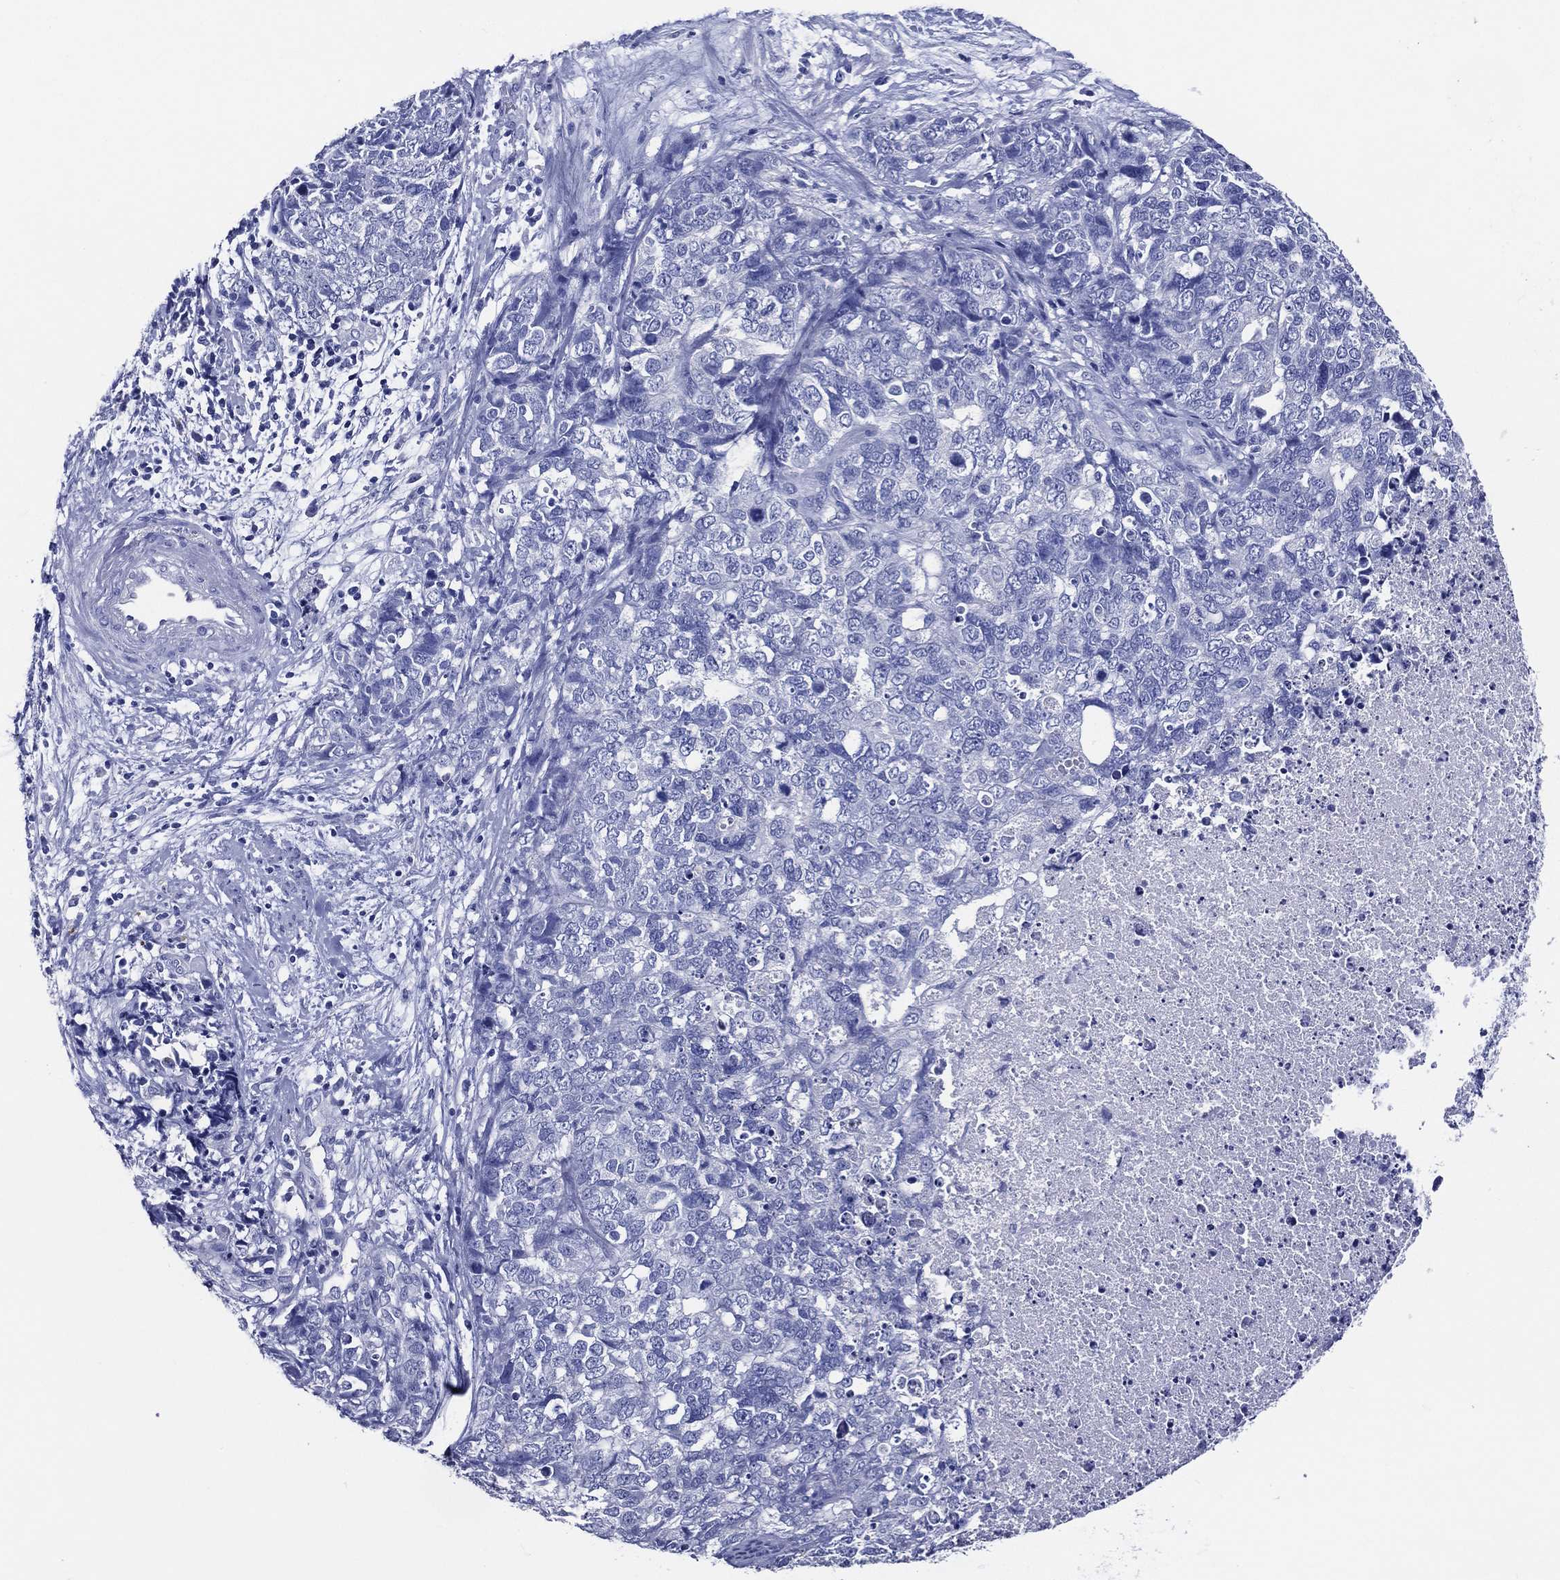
{"staining": {"intensity": "negative", "quantity": "none", "location": "none"}, "tissue": "cervical cancer", "cell_type": "Tumor cells", "image_type": "cancer", "snomed": [{"axis": "morphology", "description": "Squamous cell carcinoma, NOS"}, {"axis": "topography", "description": "Cervix"}], "caption": "Immunohistochemistry photomicrograph of cervical cancer stained for a protein (brown), which exhibits no expression in tumor cells.", "gene": "ACE2", "patient": {"sex": "female", "age": 63}}